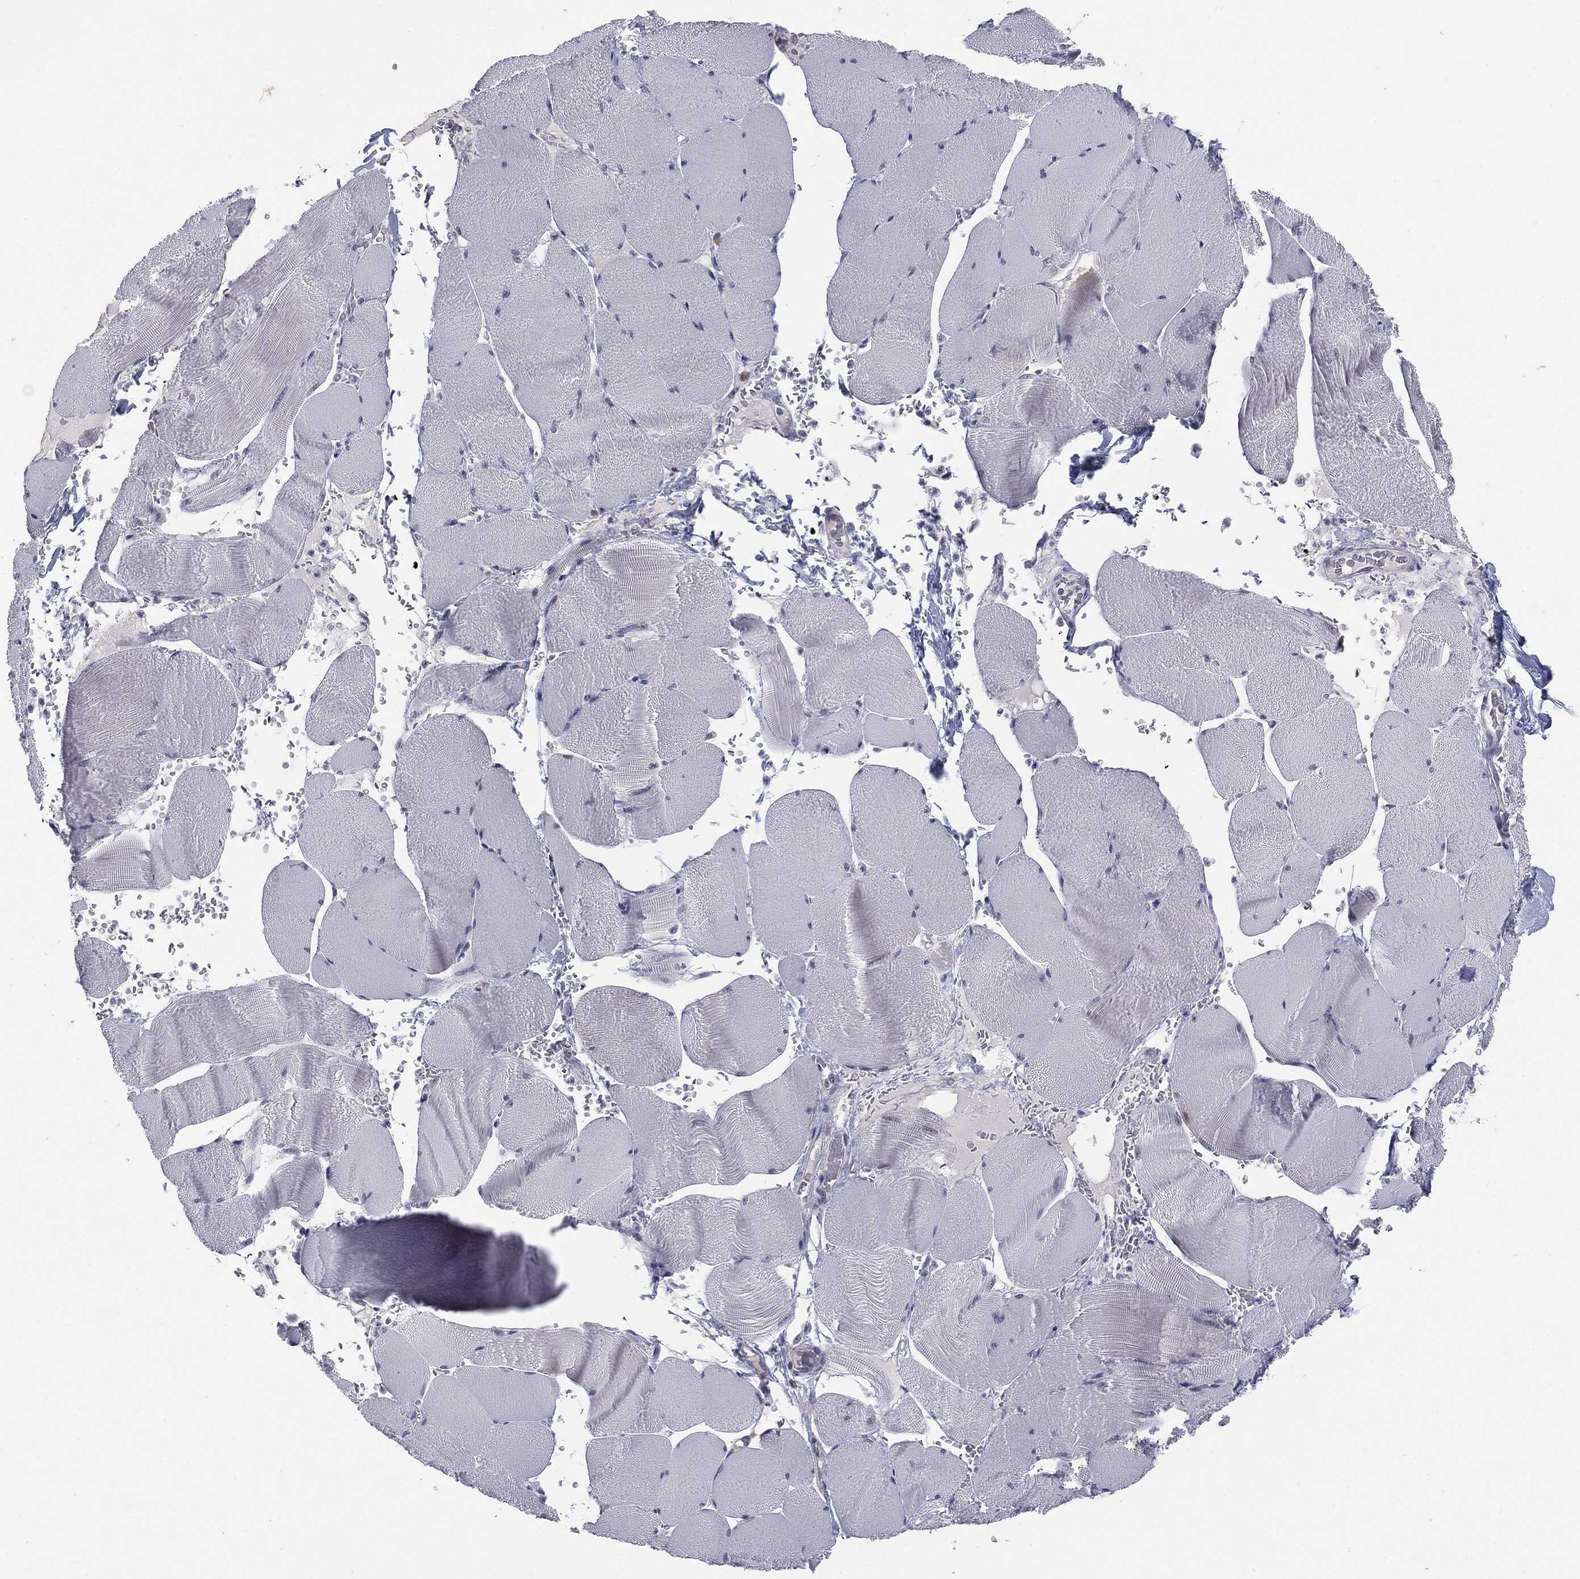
{"staining": {"intensity": "negative", "quantity": "none", "location": "none"}, "tissue": "skeletal muscle", "cell_type": "Myocytes", "image_type": "normal", "snomed": [{"axis": "morphology", "description": "Normal tissue, NOS"}, {"axis": "topography", "description": "Skeletal muscle"}], "caption": "IHC micrograph of unremarkable skeletal muscle: skeletal muscle stained with DAB exhibits no significant protein expression in myocytes.", "gene": "SLC5A5", "patient": {"sex": "male", "age": 56}}